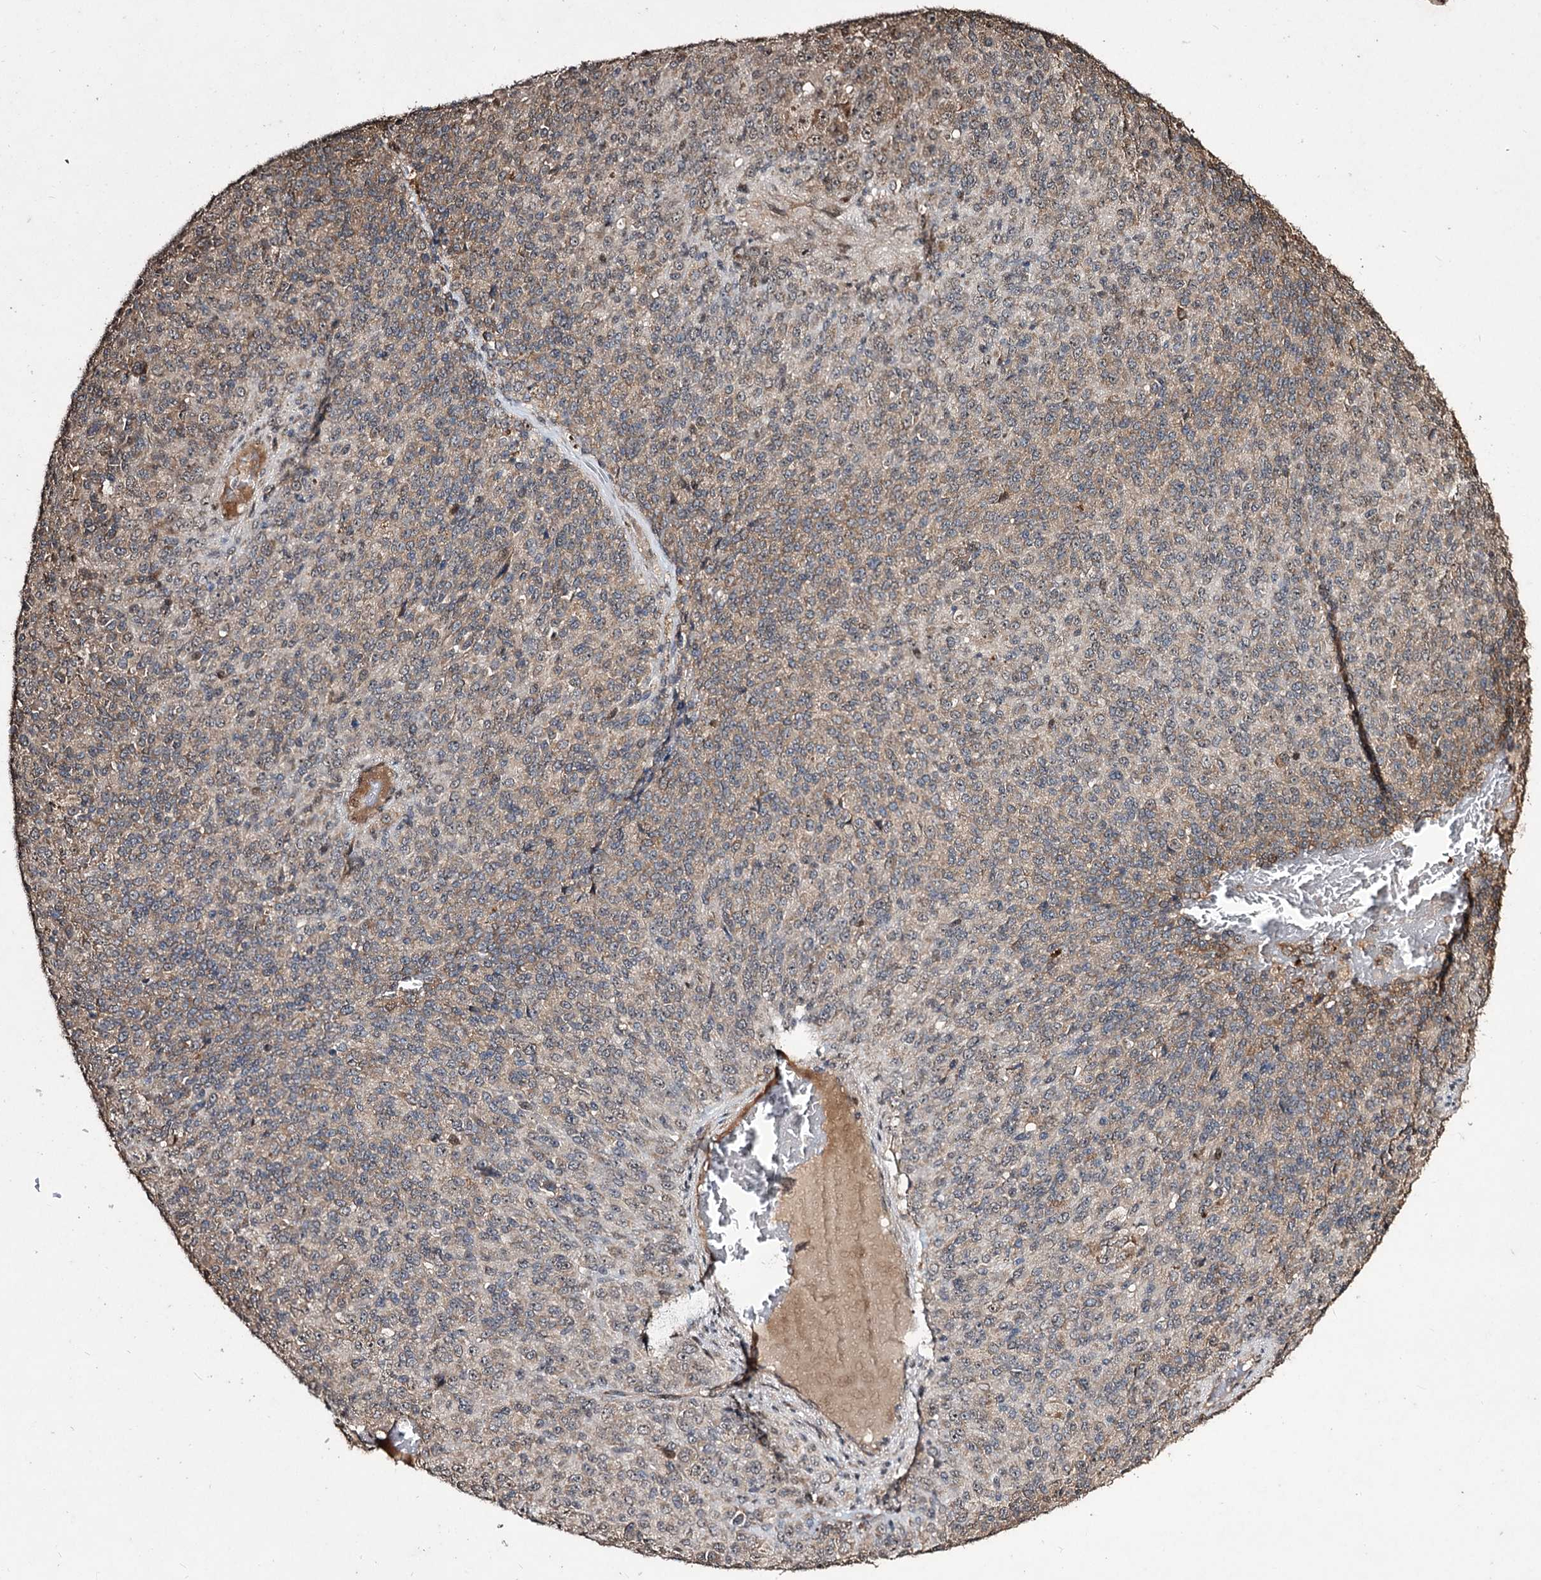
{"staining": {"intensity": "moderate", "quantity": "25%-75%", "location": "cytoplasmic/membranous,nuclear"}, "tissue": "melanoma", "cell_type": "Tumor cells", "image_type": "cancer", "snomed": [{"axis": "morphology", "description": "Malignant melanoma, Metastatic site"}, {"axis": "topography", "description": "Brain"}], "caption": "High-magnification brightfield microscopy of malignant melanoma (metastatic site) stained with DAB (3,3'-diaminobenzidine) (brown) and counterstained with hematoxylin (blue). tumor cells exhibit moderate cytoplasmic/membranous and nuclear staining is seen in about25%-75% of cells. The staining is performed using DAB (3,3'-diaminobenzidine) brown chromogen to label protein expression. The nuclei are counter-stained blue using hematoxylin.", "gene": "CPNE8", "patient": {"sex": "female", "age": 56}}